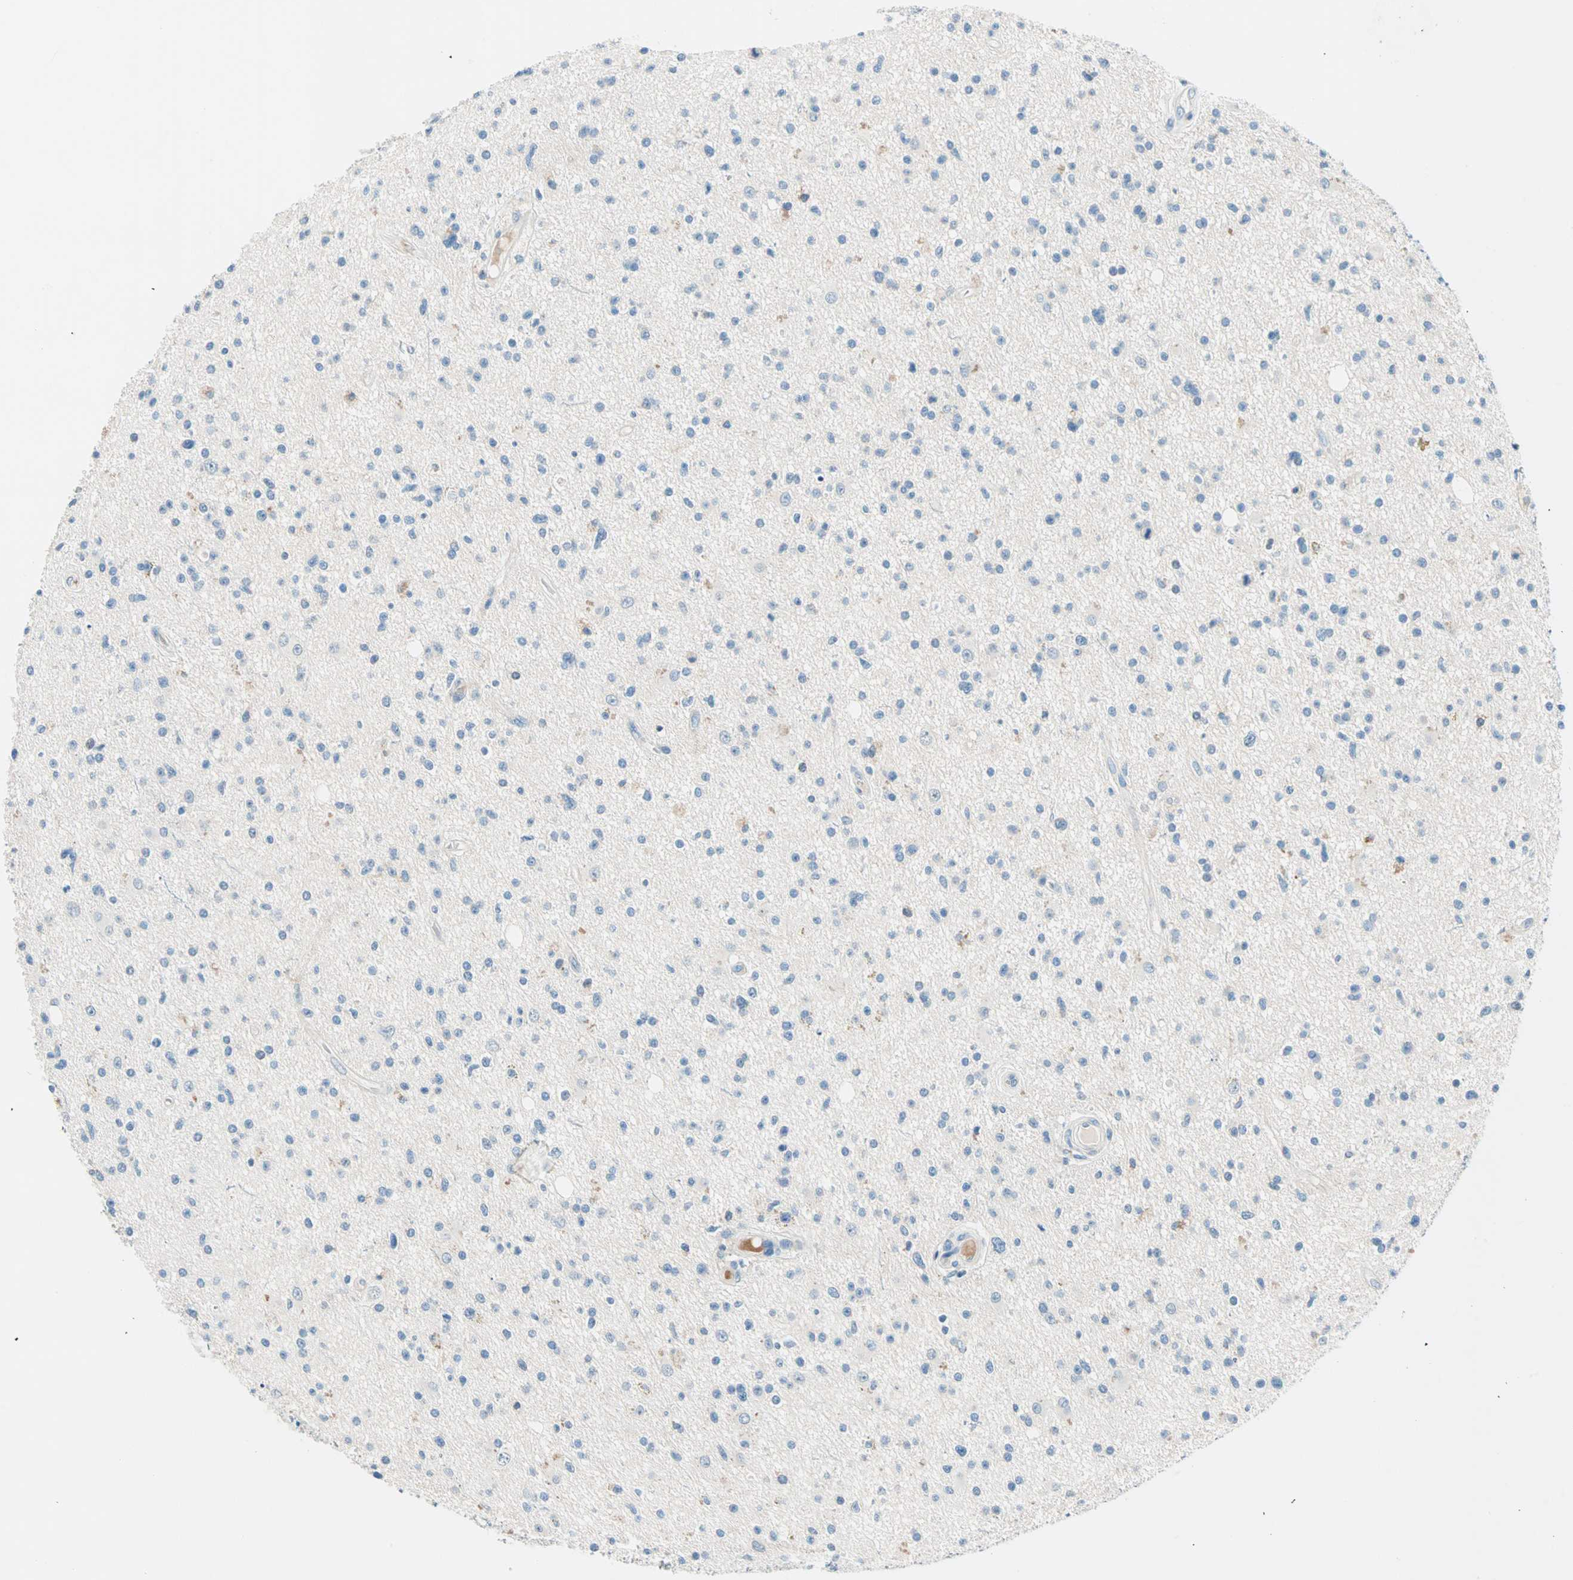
{"staining": {"intensity": "negative", "quantity": "none", "location": "none"}, "tissue": "glioma", "cell_type": "Tumor cells", "image_type": "cancer", "snomed": [{"axis": "morphology", "description": "Glioma, malignant, High grade"}, {"axis": "topography", "description": "Brain"}], "caption": "Tumor cells are negative for brown protein staining in high-grade glioma (malignant). Brightfield microscopy of immunohistochemistry stained with DAB (3,3'-diaminobenzidine) (brown) and hematoxylin (blue), captured at high magnification.", "gene": "TMEM163", "patient": {"sex": "male", "age": 33}}